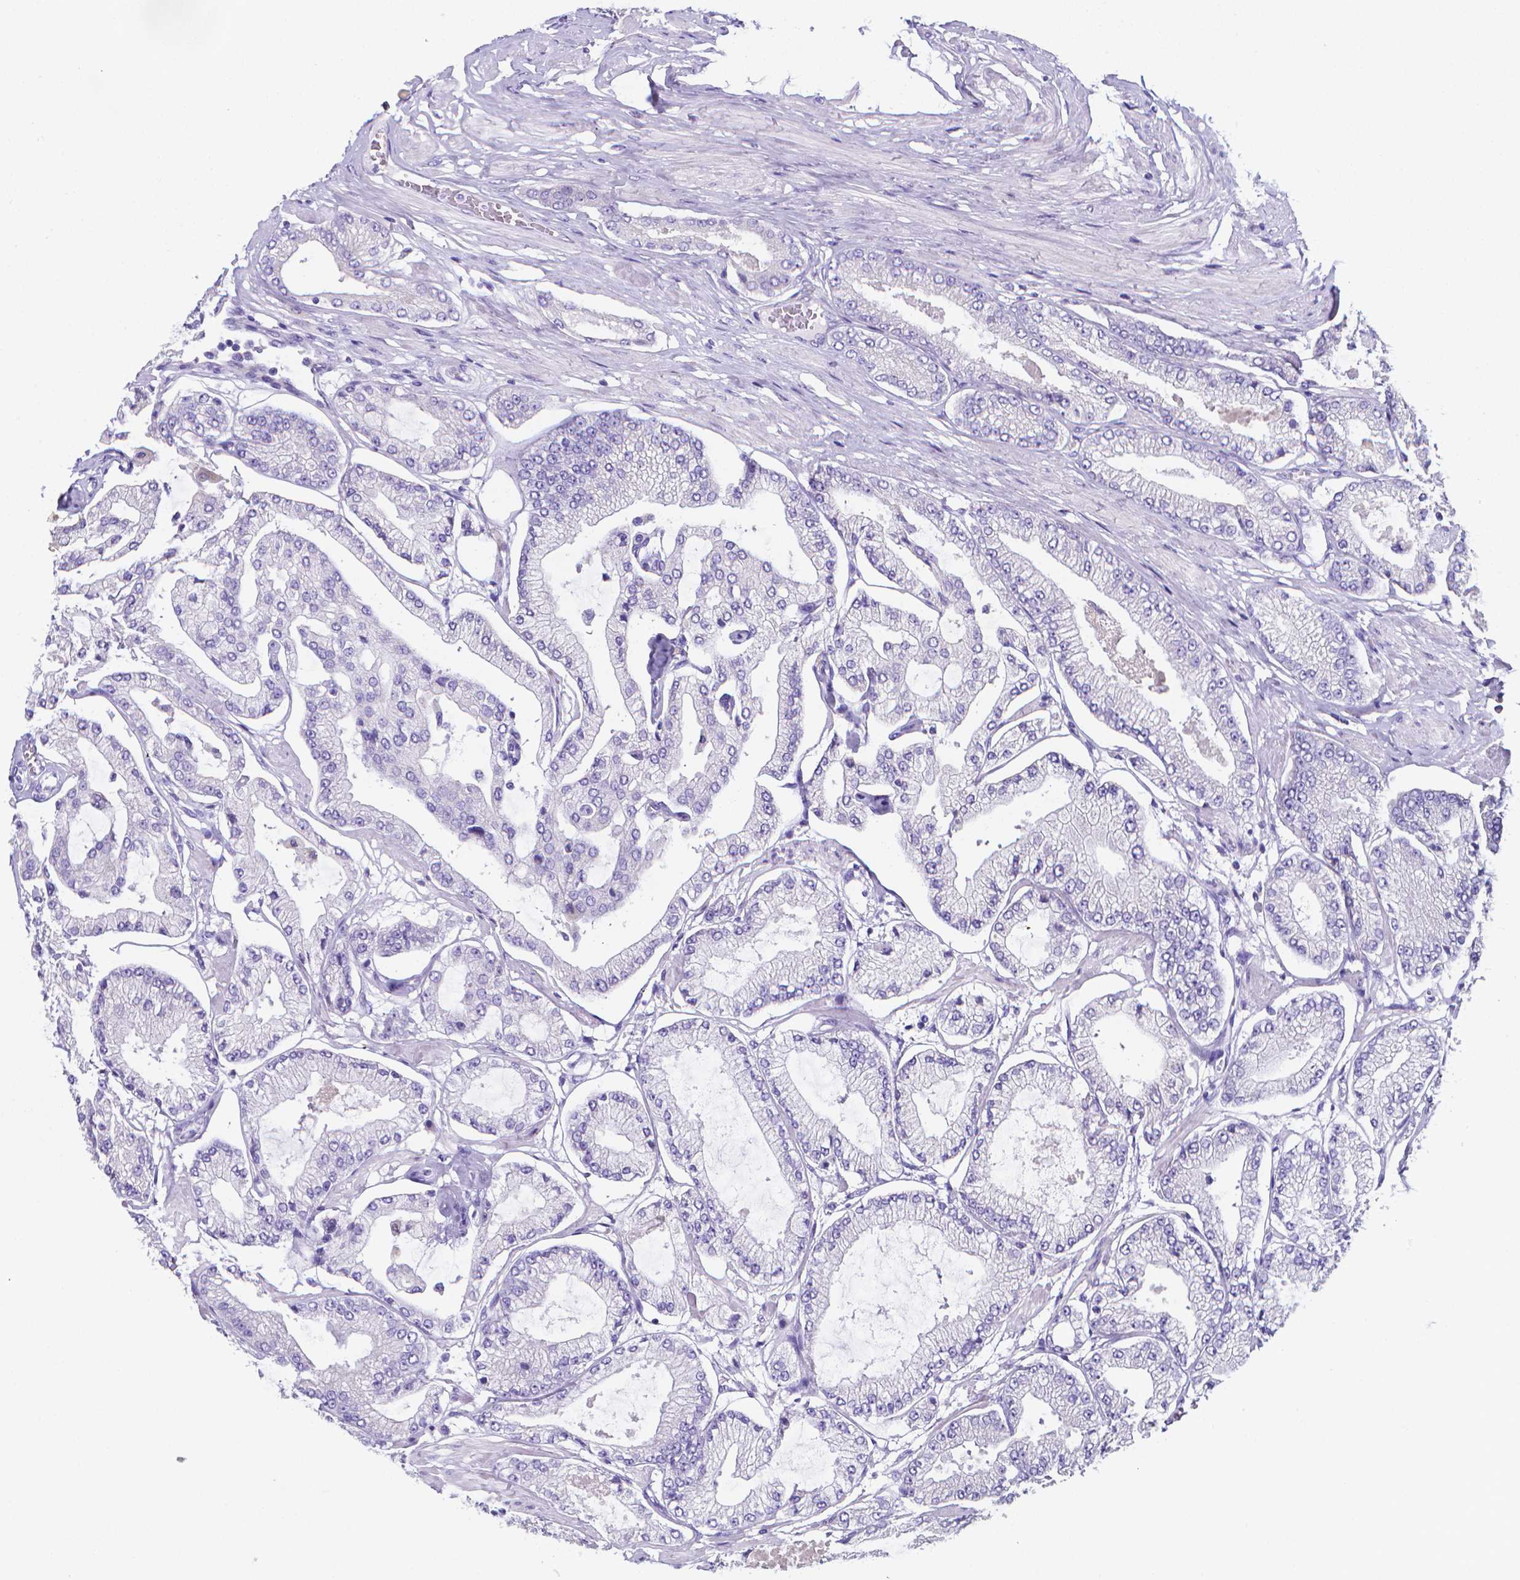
{"staining": {"intensity": "negative", "quantity": "none", "location": "none"}, "tissue": "prostate cancer", "cell_type": "Tumor cells", "image_type": "cancer", "snomed": [{"axis": "morphology", "description": "Adenocarcinoma, Low grade"}, {"axis": "topography", "description": "Prostate"}], "caption": "DAB (3,3'-diaminobenzidine) immunohistochemical staining of human prostate adenocarcinoma (low-grade) displays no significant staining in tumor cells.", "gene": "LRRC73", "patient": {"sex": "male", "age": 55}}